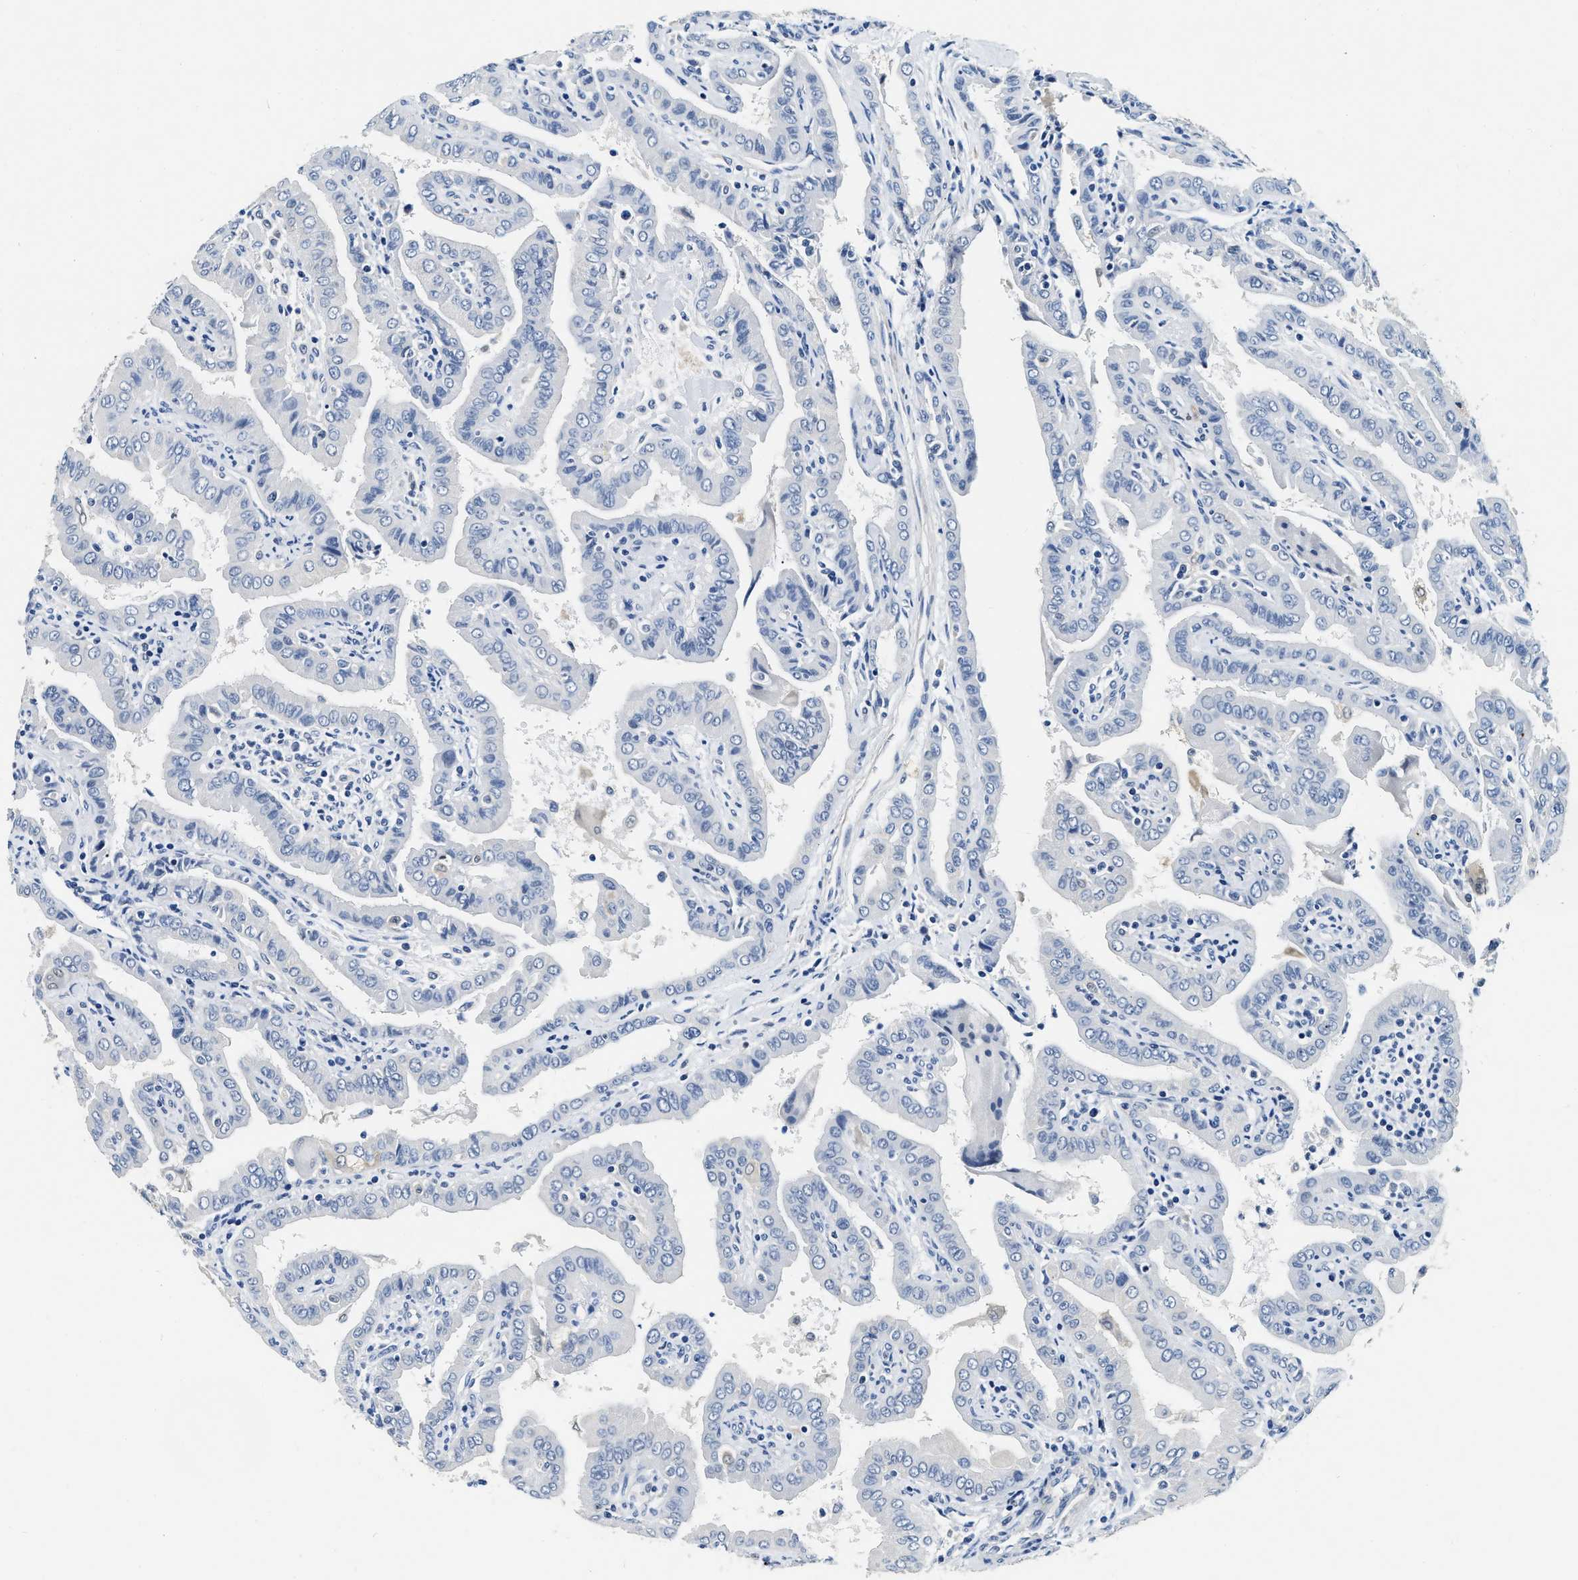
{"staining": {"intensity": "negative", "quantity": "none", "location": "none"}, "tissue": "thyroid cancer", "cell_type": "Tumor cells", "image_type": "cancer", "snomed": [{"axis": "morphology", "description": "Papillary adenocarcinoma, NOS"}, {"axis": "topography", "description": "Thyroid gland"}], "caption": "DAB (3,3'-diaminobenzidine) immunohistochemical staining of papillary adenocarcinoma (thyroid) displays no significant staining in tumor cells.", "gene": "EIF2AK2", "patient": {"sex": "male", "age": 33}}